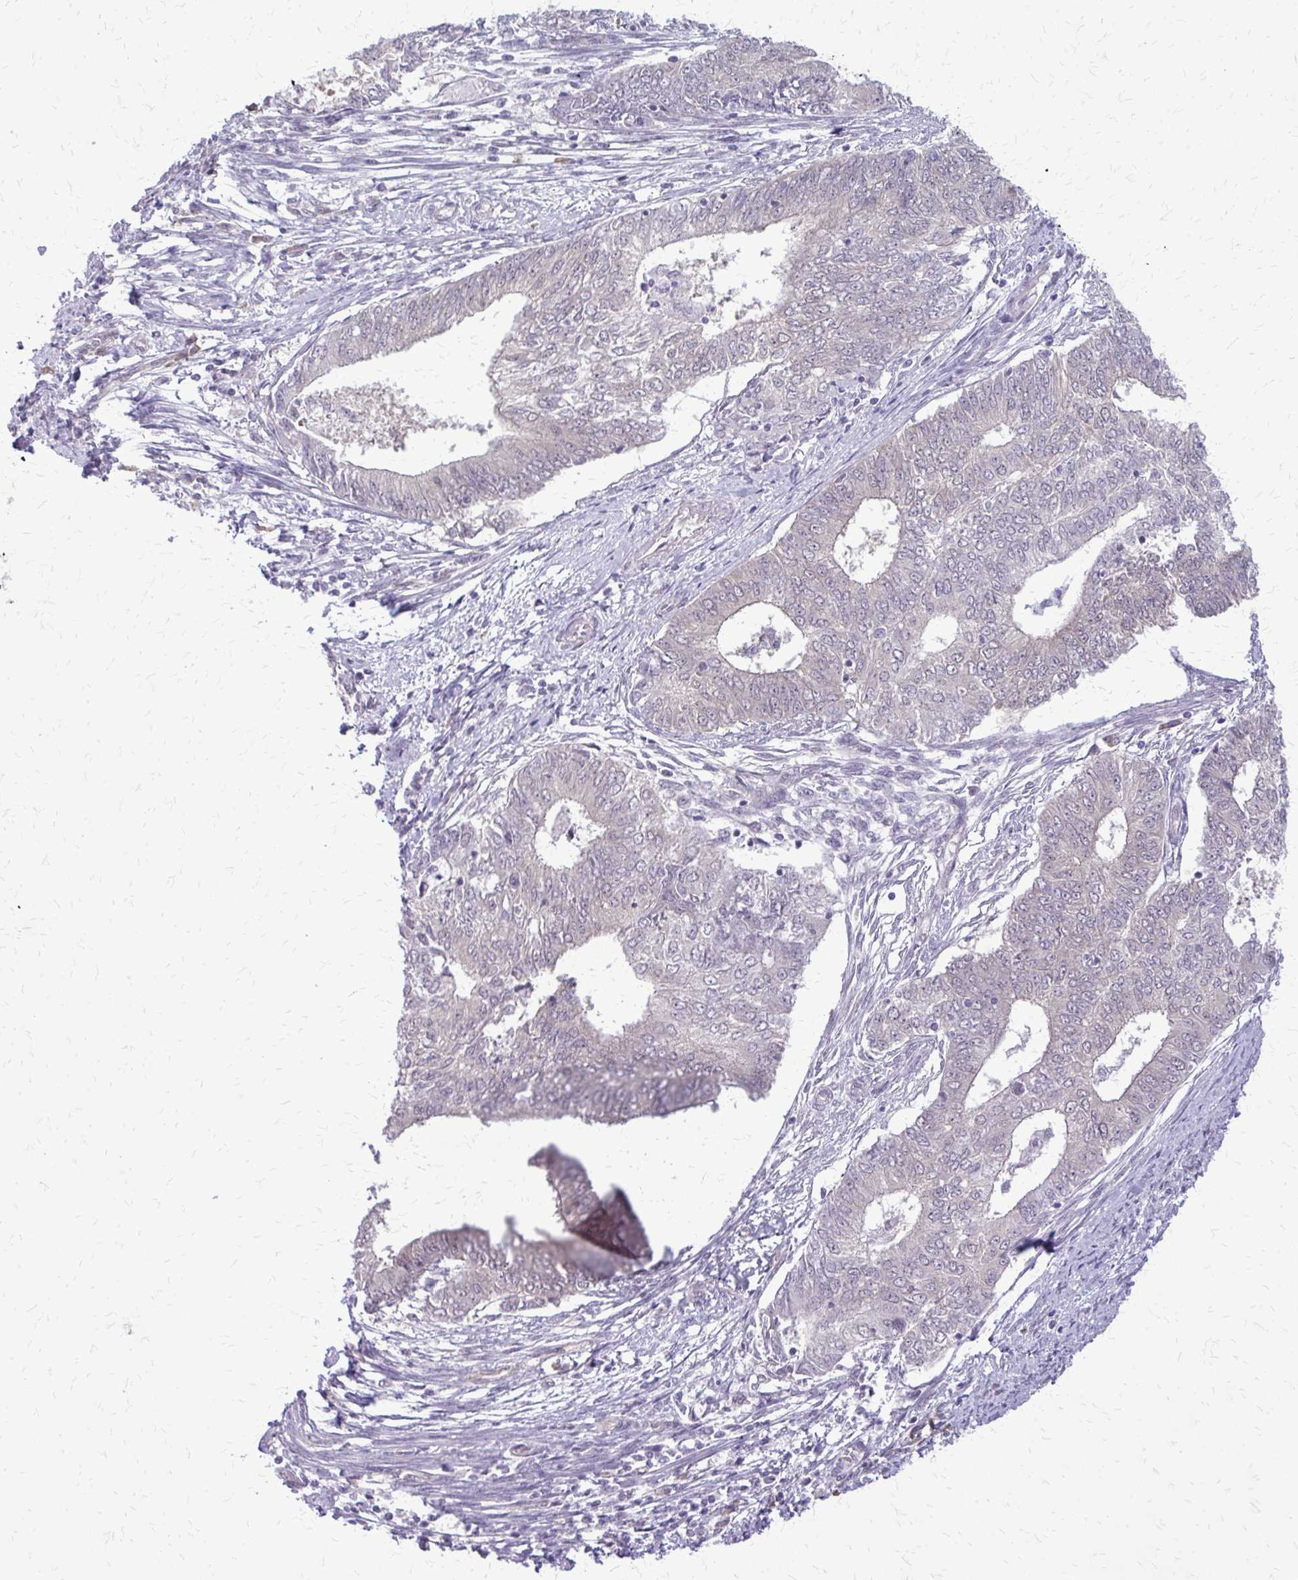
{"staining": {"intensity": "negative", "quantity": "none", "location": "none"}, "tissue": "endometrial cancer", "cell_type": "Tumor cells", "image_type": "cancer", "snomed": [{"axis": "morphology", "description": "Adenocarcinoma, NOS"}, {"axis": "topography", "description": "Endometrium"}], "caption": "DAB (3,3'-diaminobenzidine) immunohistochemical staining of adenocarcinoma (endometrial) displays no significant positivity in tumor cells. (DAB immunohistochemistry (IHC), high magnification).", "gene": "PLCB1", "patient": {"sex": "female", "age": 62}}